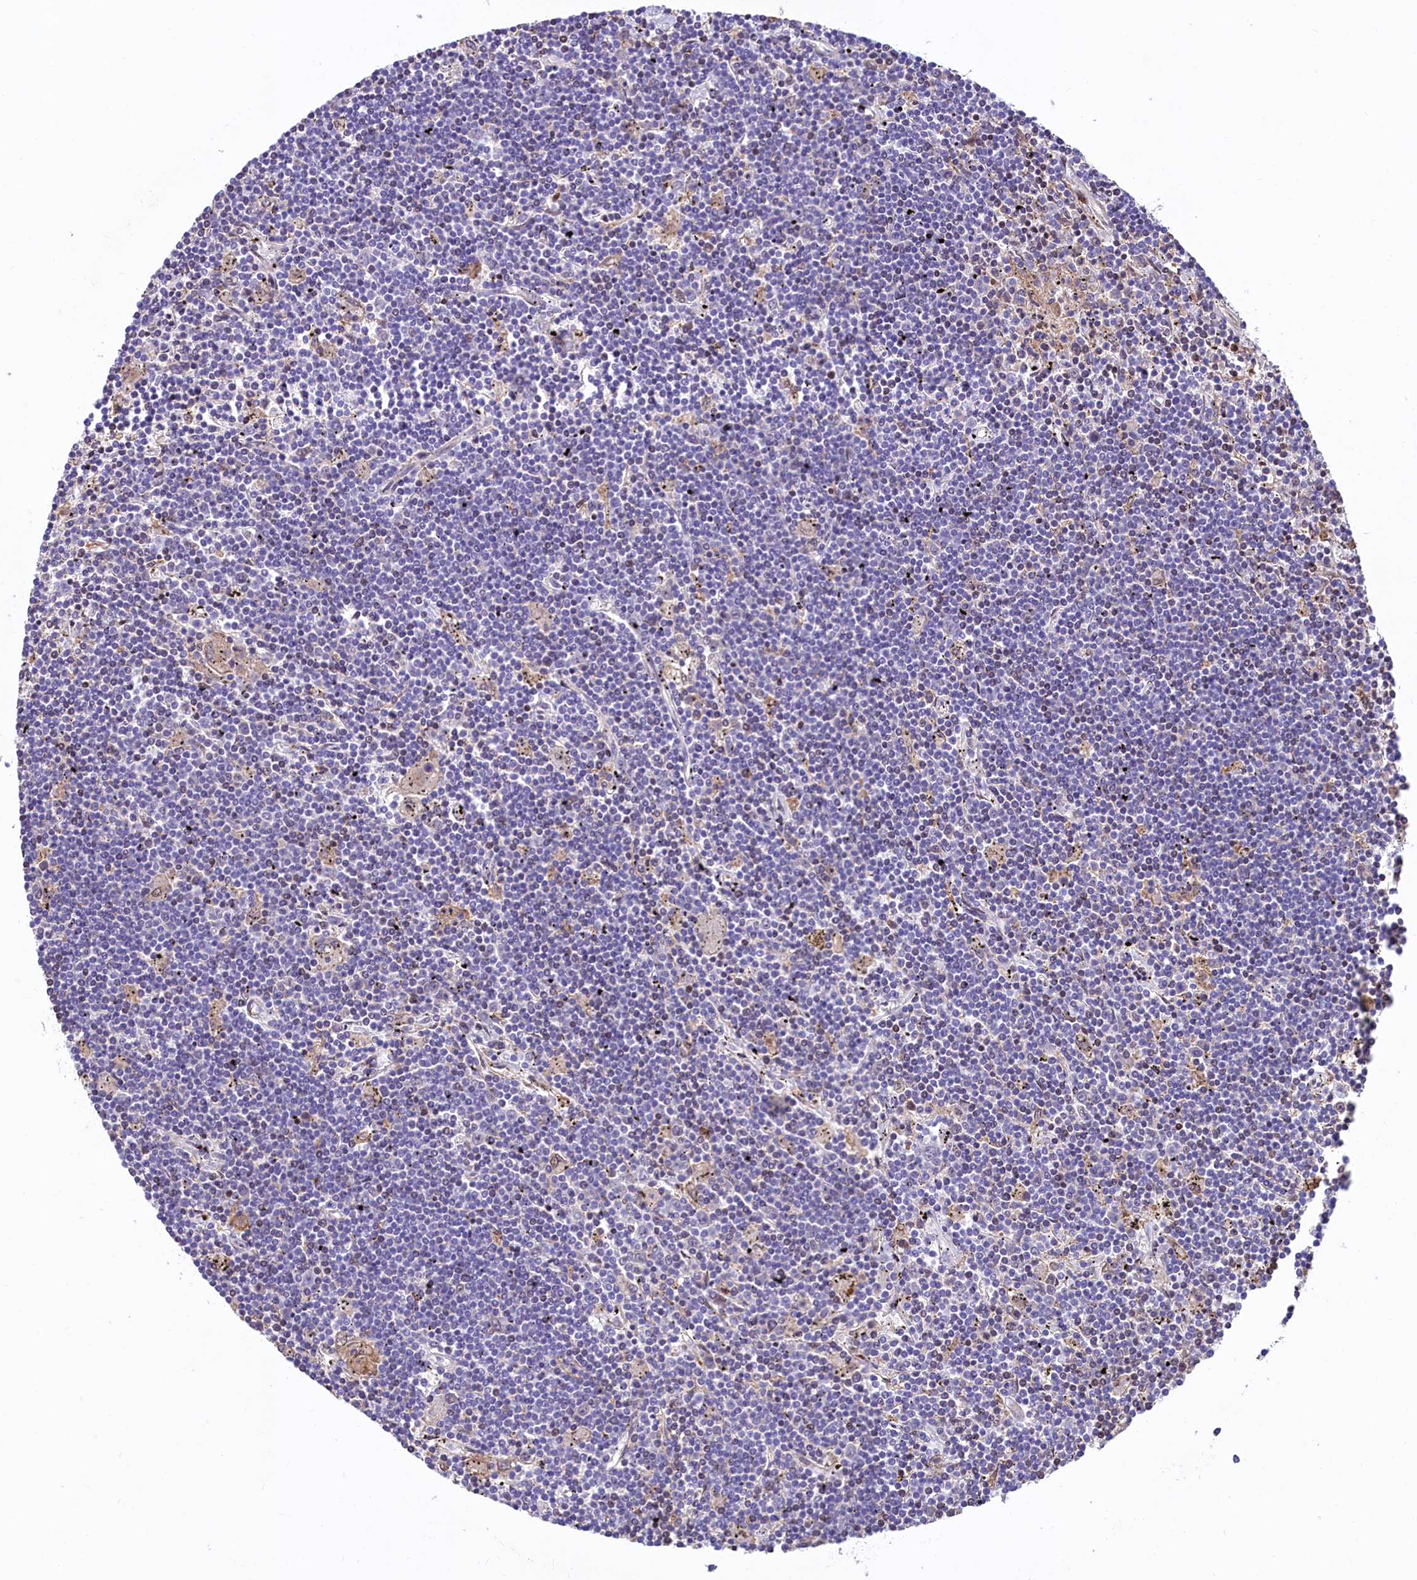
{"staining": {"intensity": "negative", "quantity": "none", "location": "none"}, "tissue": "lymphoma", "cell_type": "Tumor cells", "image_type": "cancer", "snomed": [{"axis": "morphology", "description": "Malignant lymphoma, non-Hodgkin's type, Low grade"}, {"axis": "topography", "description": "Spleen"}], "caption": "Human low-grade malignant lymphoma, non-Hodgkin's type stained for a protein using IHC demonstrates no staining in tumor cells.", "gene": "HPS6", "patient": {"sex": "male", "age": 76}}